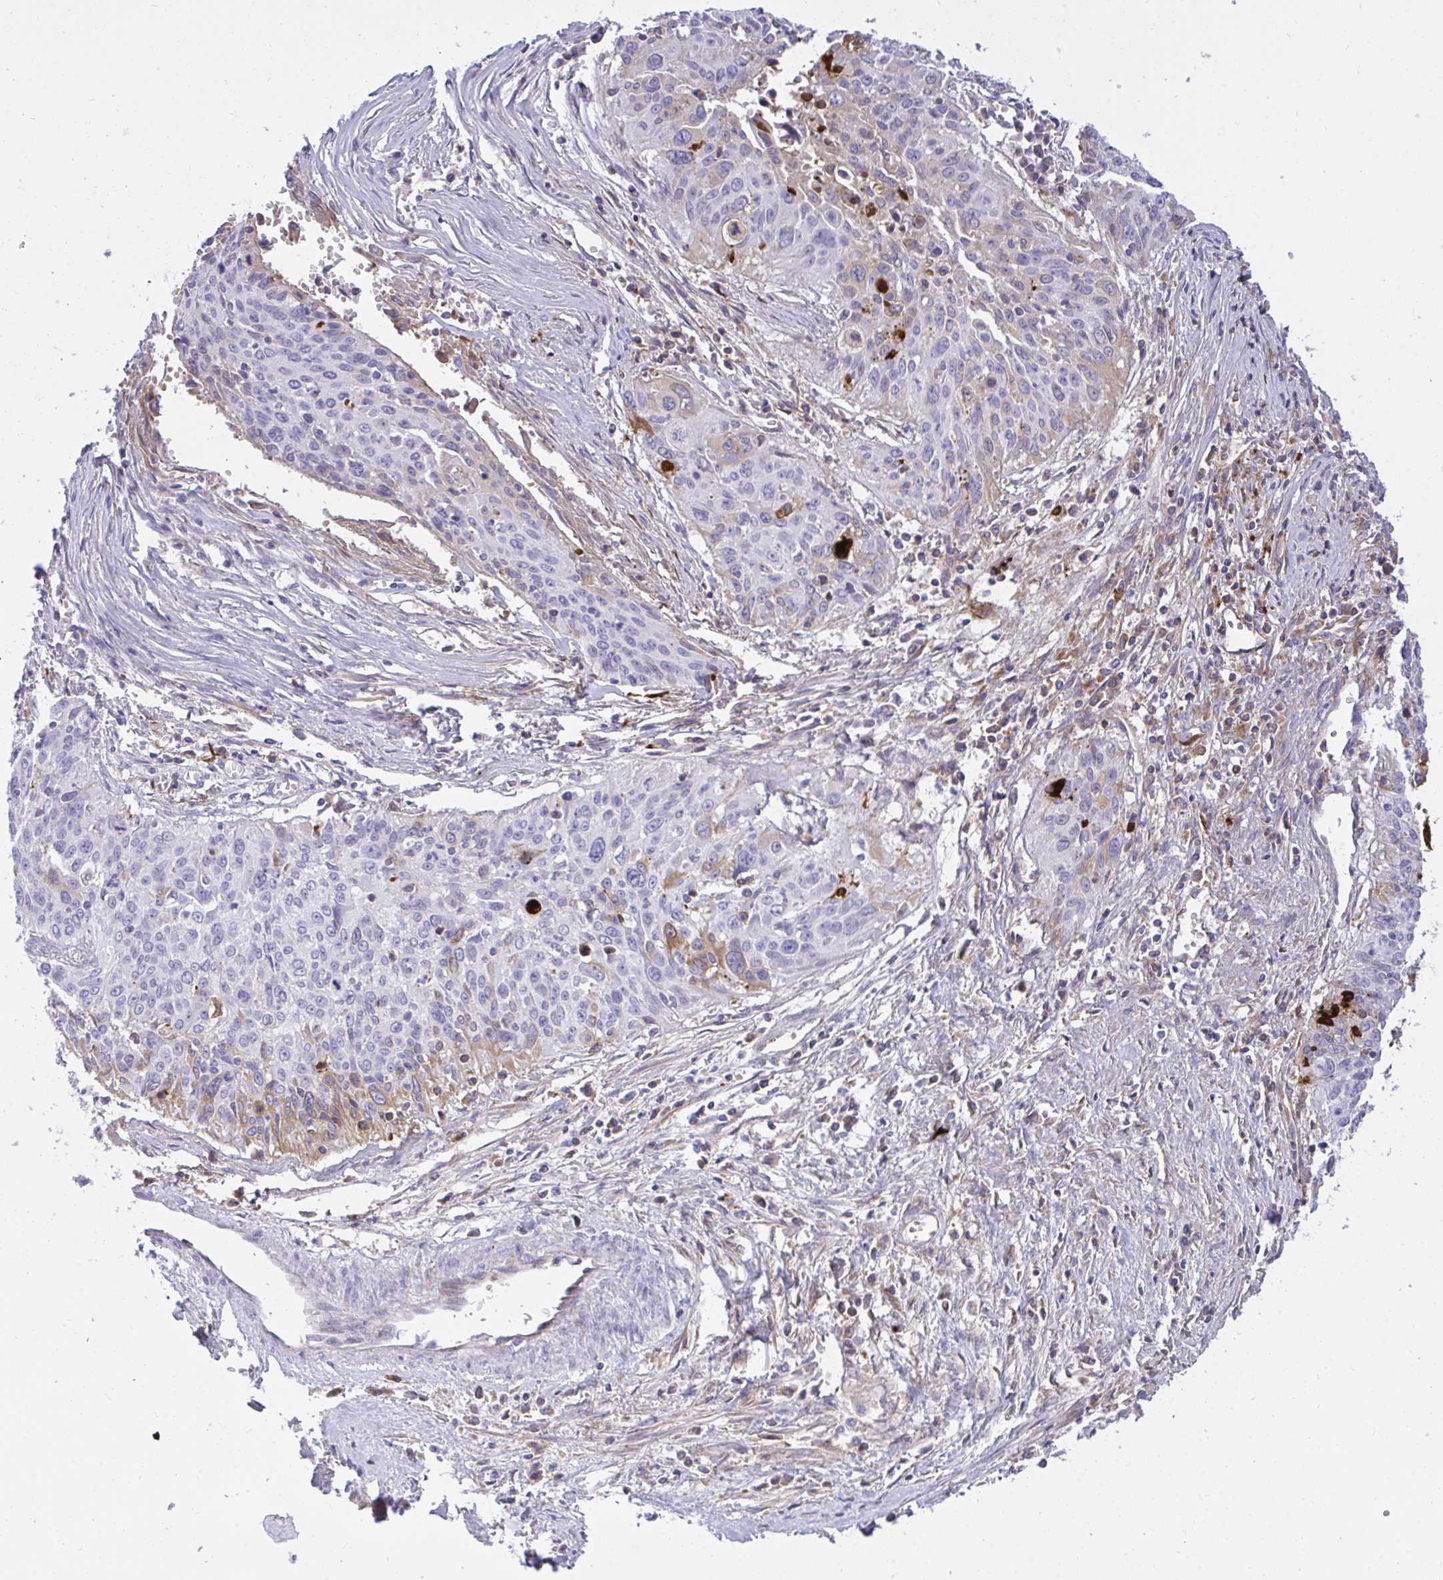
{"staining": {"intensity": "moderate", "quantity": "<25%", "location": "cytoplasmic/membranous"}, "tissue": "cervical cancer", "cell_type": "Tumor cells", "image_type": "cancer", "snomed": [{"axis": "morphology", "description": "Squamous cell carcinoma, NOS"}, {"axis": "topography", "description": "Cervix"}], "caption": "DAB immunohistochemical staining of human cervical cancer shows moderate cytoplasmic/membranous protein expression in approximately <25% of tumor cells. (Stains: DAB (3,3'-diaminobenzidine) in brown, nuclei in blue, Microscopy: brightfield microscopy at high magnification).", "gene": "F2", "patient": {"sex": "female", "age": 55}}